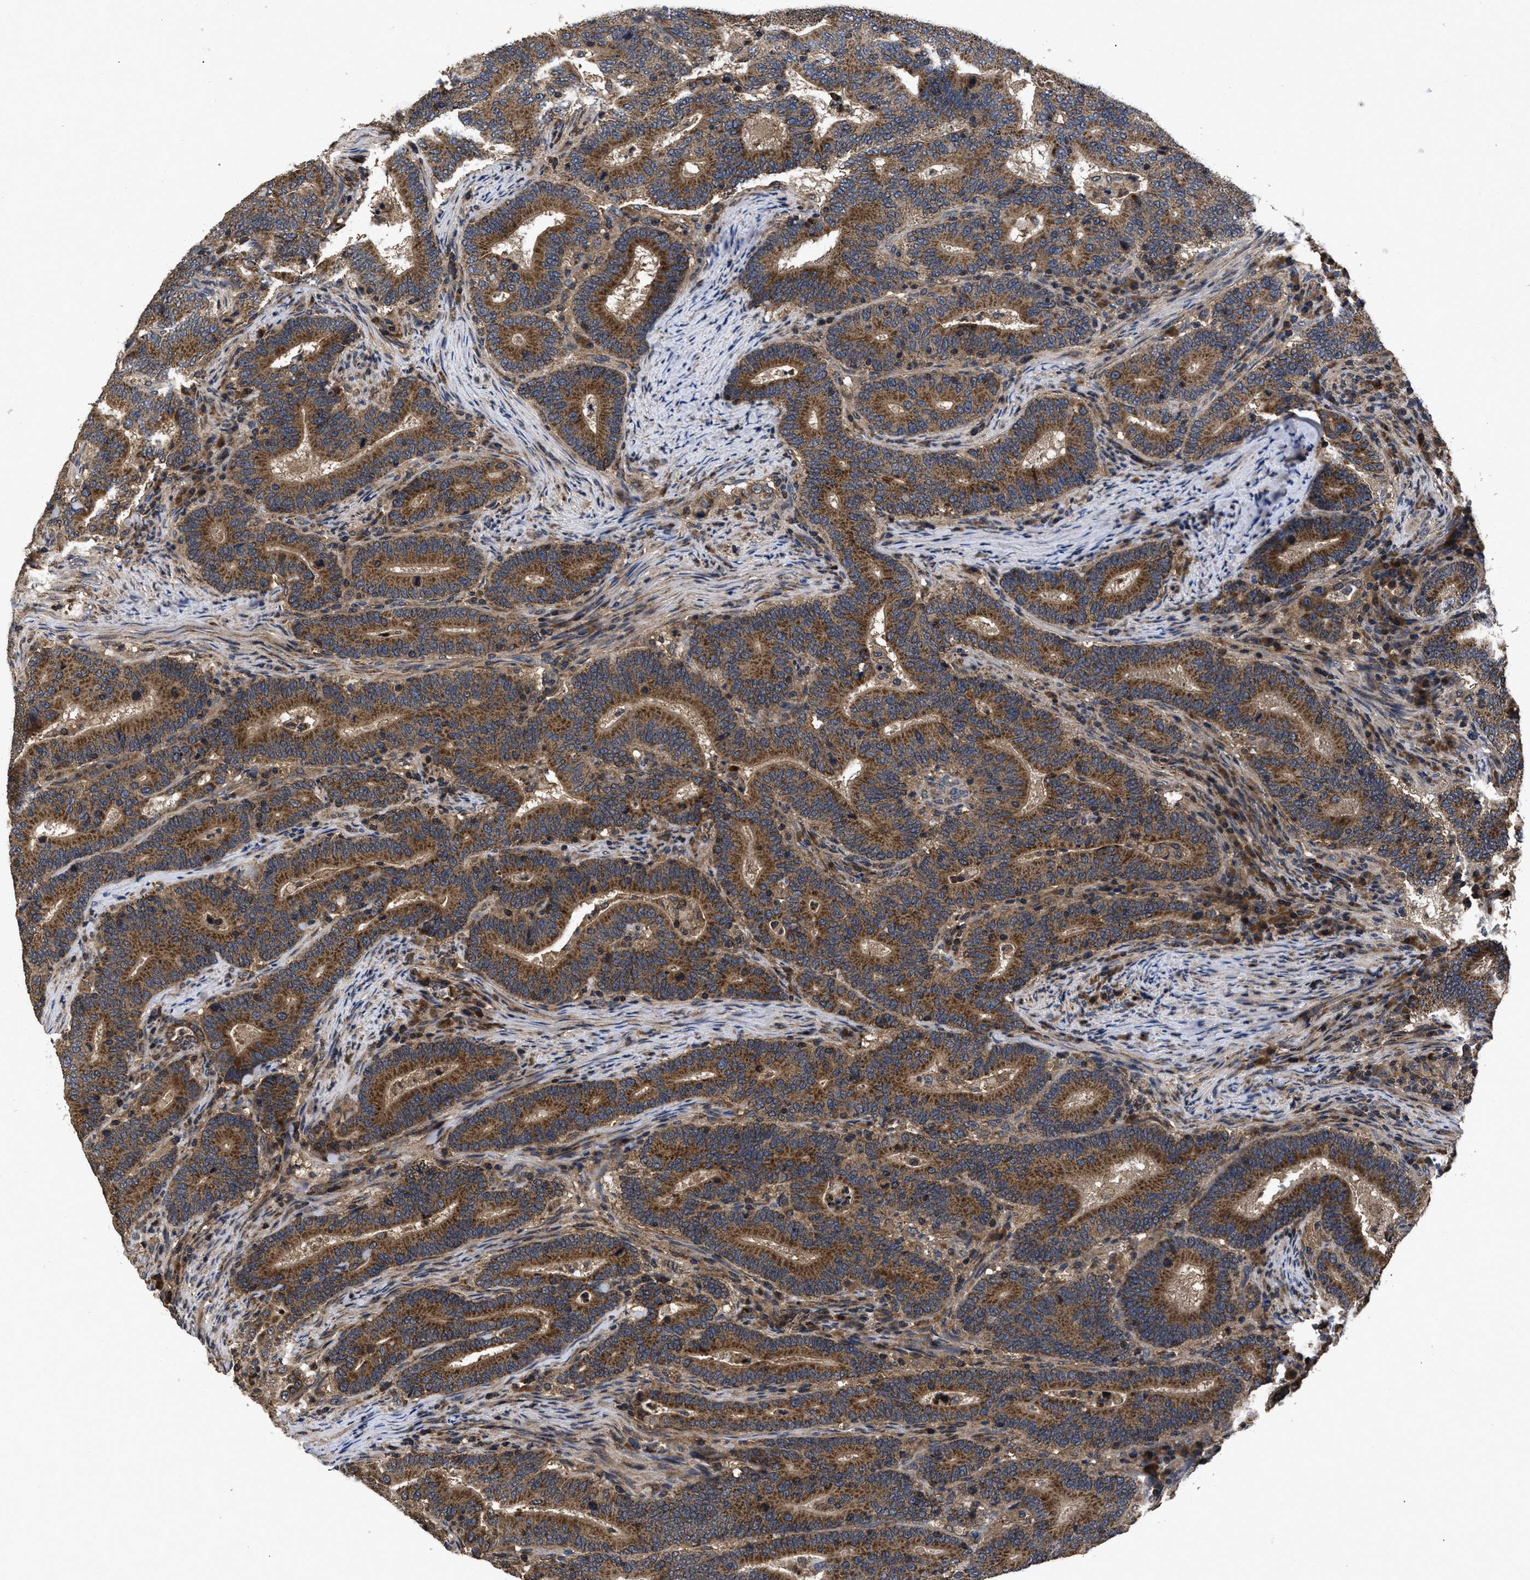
{"staining": {"intensity": "moderate", "quantity": ">75%", "location": "cytoplasmic/membranous"}, "tissue": "colorectal cancer", "cell_type": "Tumor cells", "image_type": "cancer", "snomed": [{"axis": "morphology", "description": "Adenocarcinoma, NOS"}, {"axis": "topography", "description": "Colon"}], "caption": "Approximately >75% of tumor cells in colorectal cancer (adenocarcinoma) exhibit moderate cytoplasmic/membranous protein expression as visualized by brown immunohistochemical staining.", "gene": "LRRC3", "patient": {"sex": "female", "age": 66}}